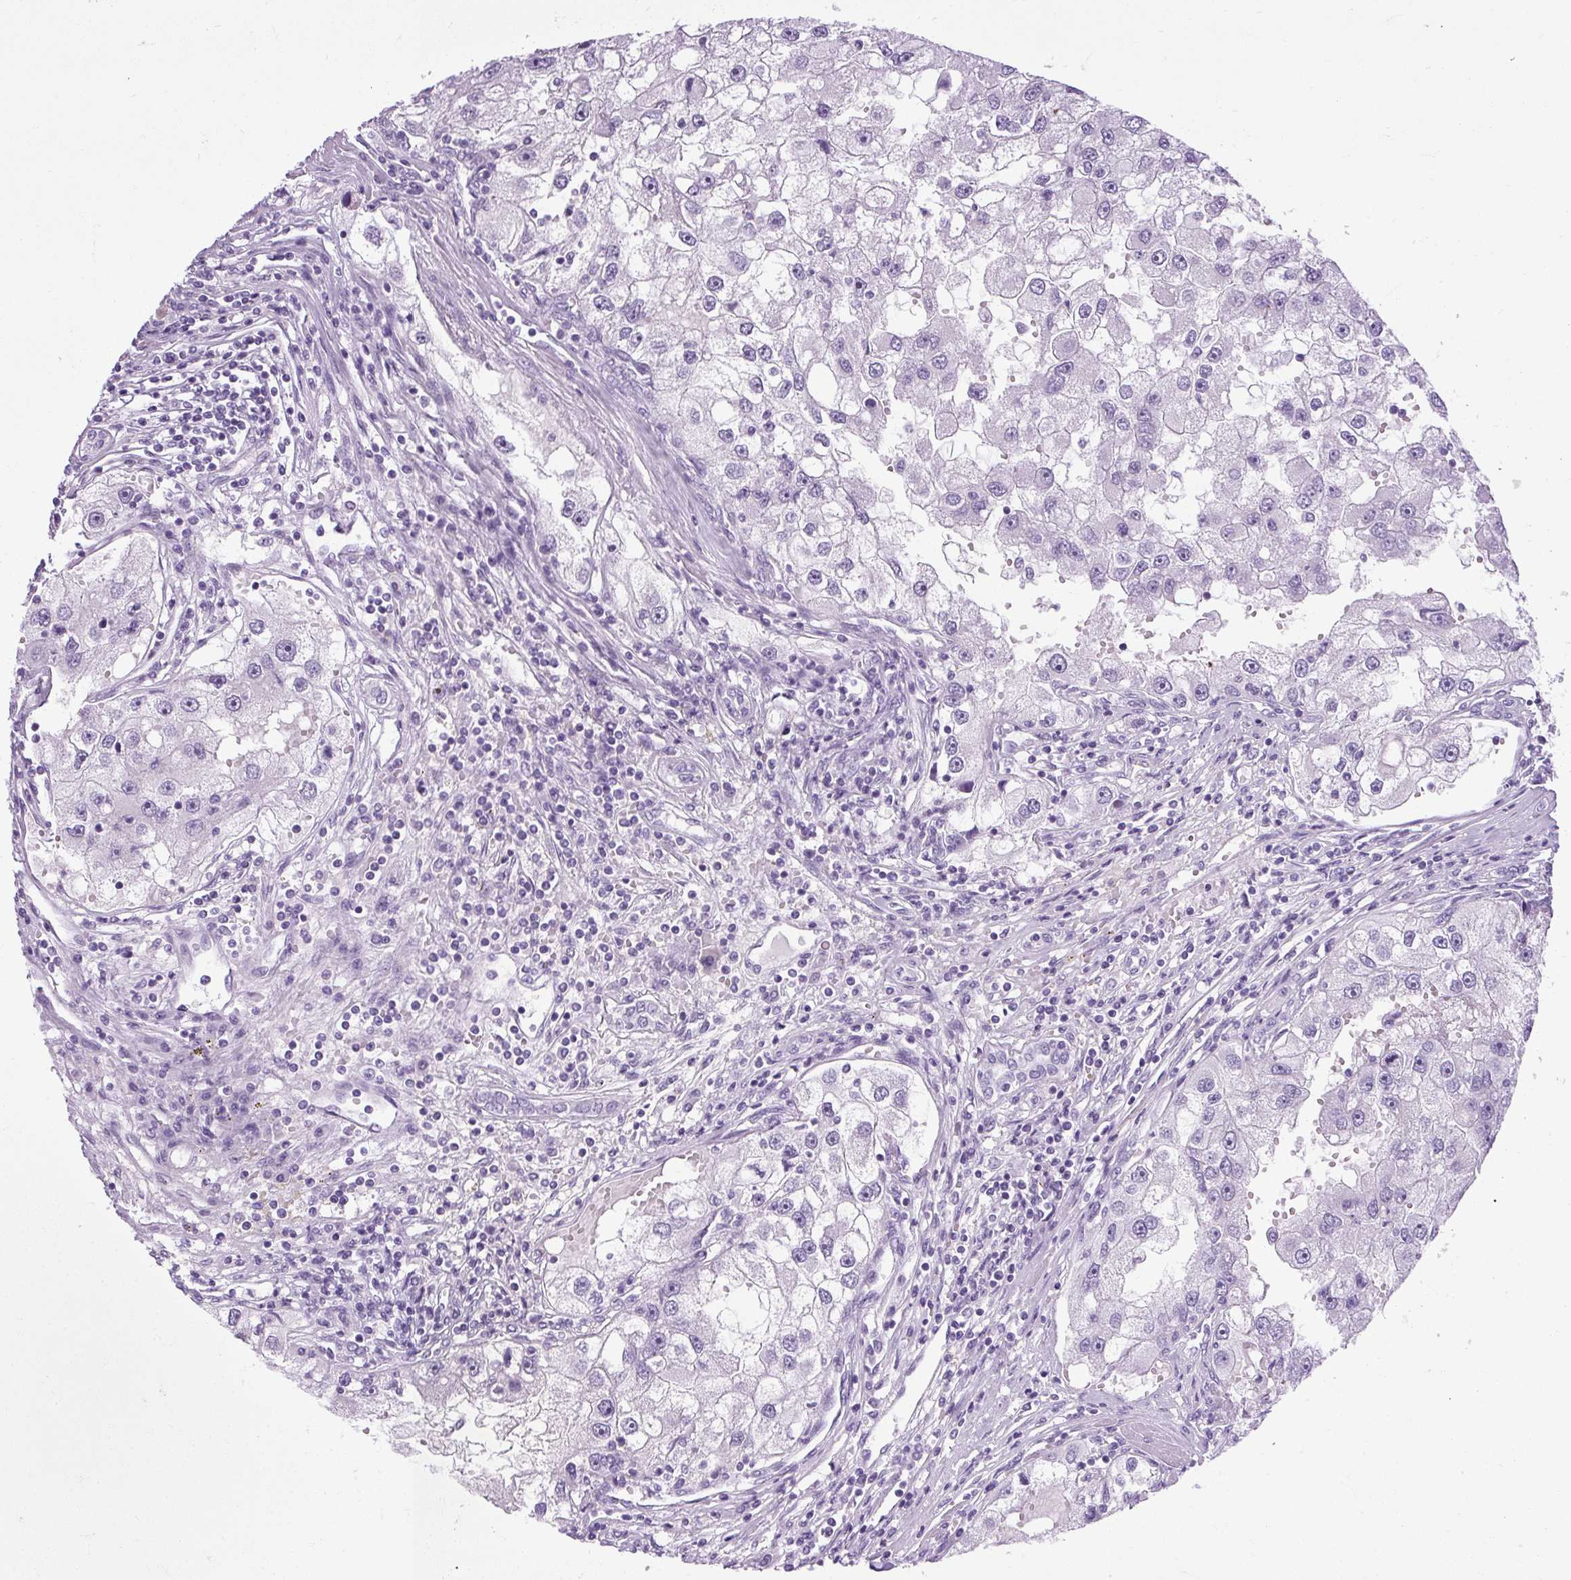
{"staining": {"intensity": "negative", "quantity": "none", "location": "none"}, "tissue": "renal cancer", "cell_type": "Tumor cells", "image_type": "cancer", "snomed": [{"axis": "morphology", "description": "Adenocarcinoma, NOS"}, {"axis": "topography", "description": "Kidney"}], "caption": "IHC image of neoplastic tissue: renal adenocarcinoma stained with DAB (3,3'-diaminobenzidine) reveals no significant protein staining in tumor cells.", "gene": "B3GNT4", "patient": {"sex": "male", "age": 63}}